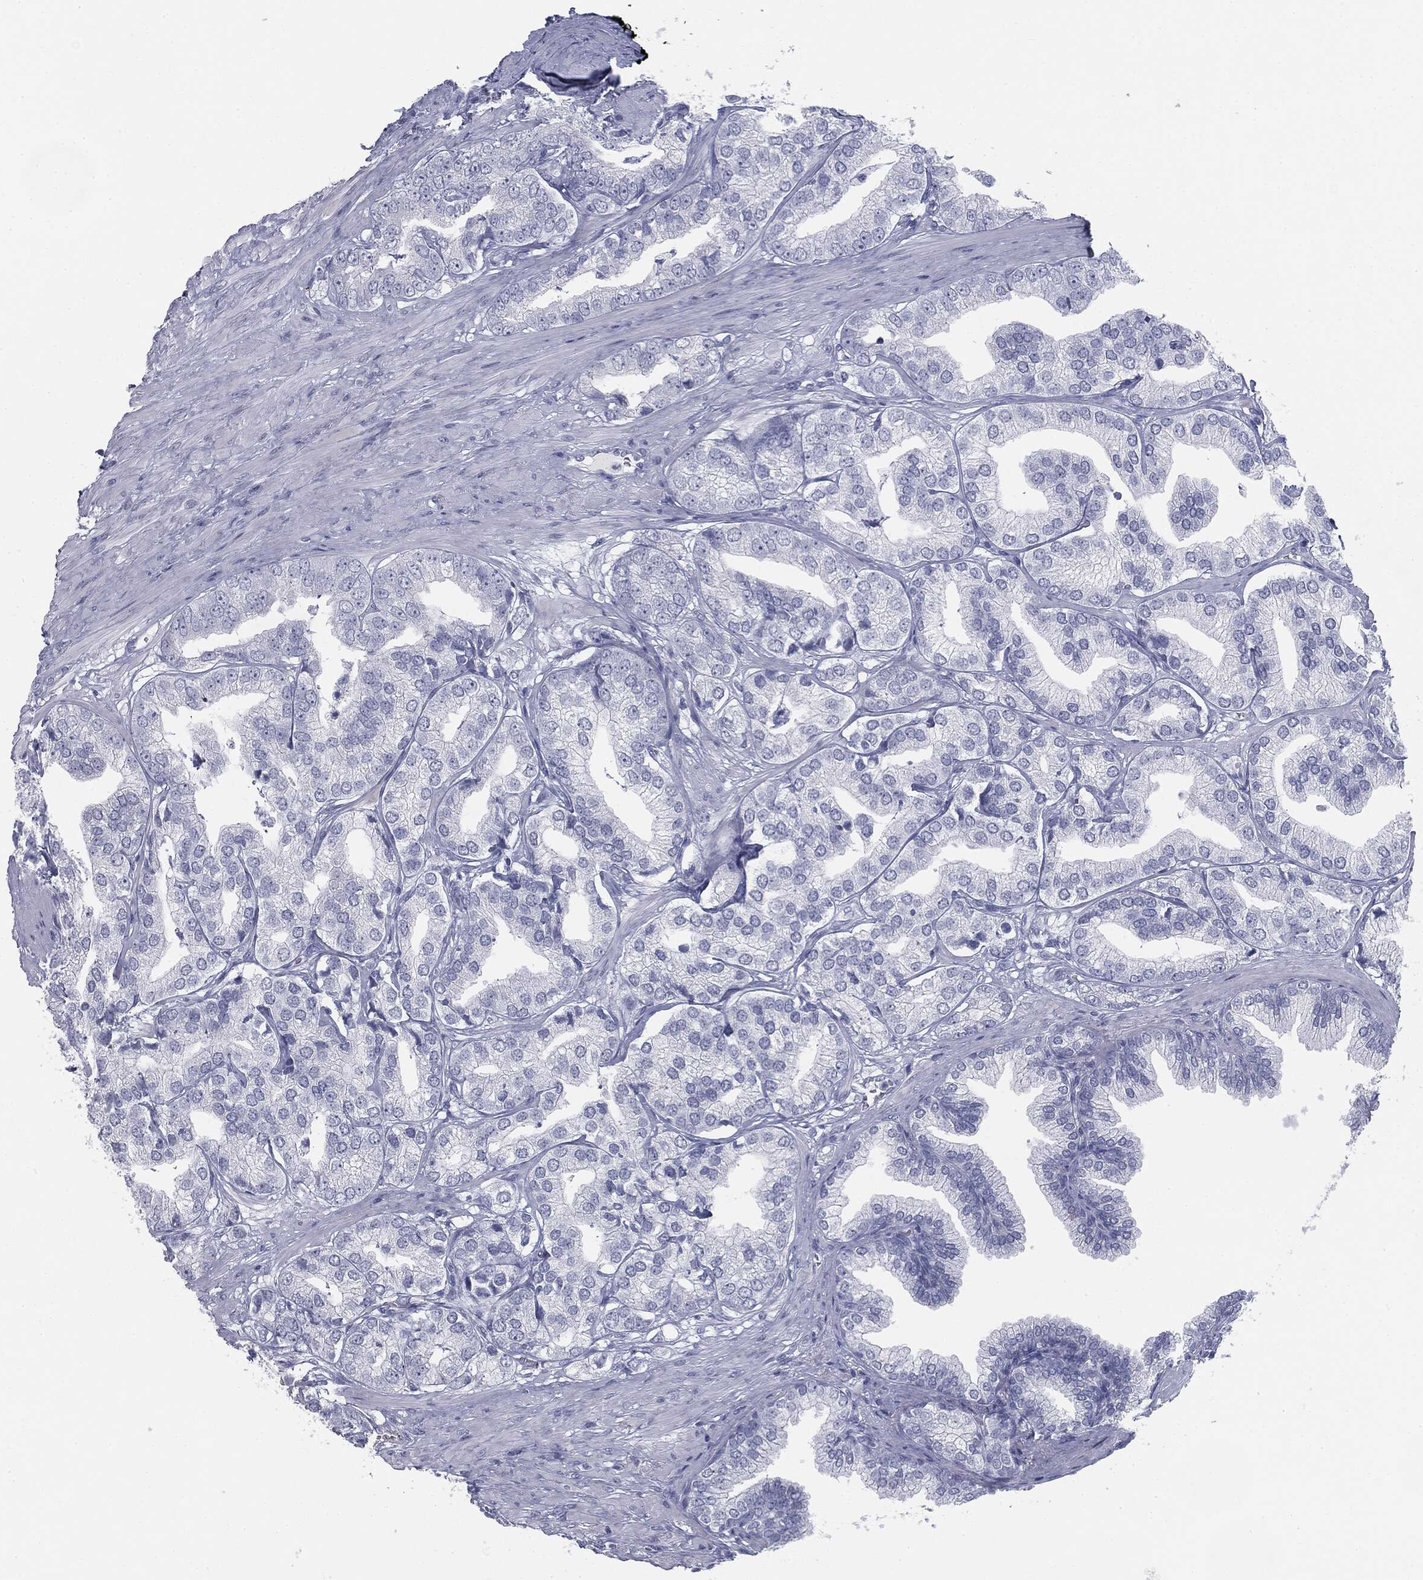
{"staining": {"intensity": "negative", "quantity": "none", "location": "none"}, "tissue": "prostate cancer", "cell_type": "Tumor cells", "image_type": "cancer", "snomed": [{"axis": "morphology", "description": "Adenocarcinoma, High grade"}, {"axis": "topography", "description": "Prostate"}], "caption": "IHC photomicrograph of neoplastic tissue: human adenocarcinoma (high-grade) (prostate) stained with DAB (3,3'-diaminobenzidine) reveals no significant protein staining in tumor cells. Nuclei are stained in blue.", "gene": "TPO", "patient": {"sex": "male", "age": 58}}